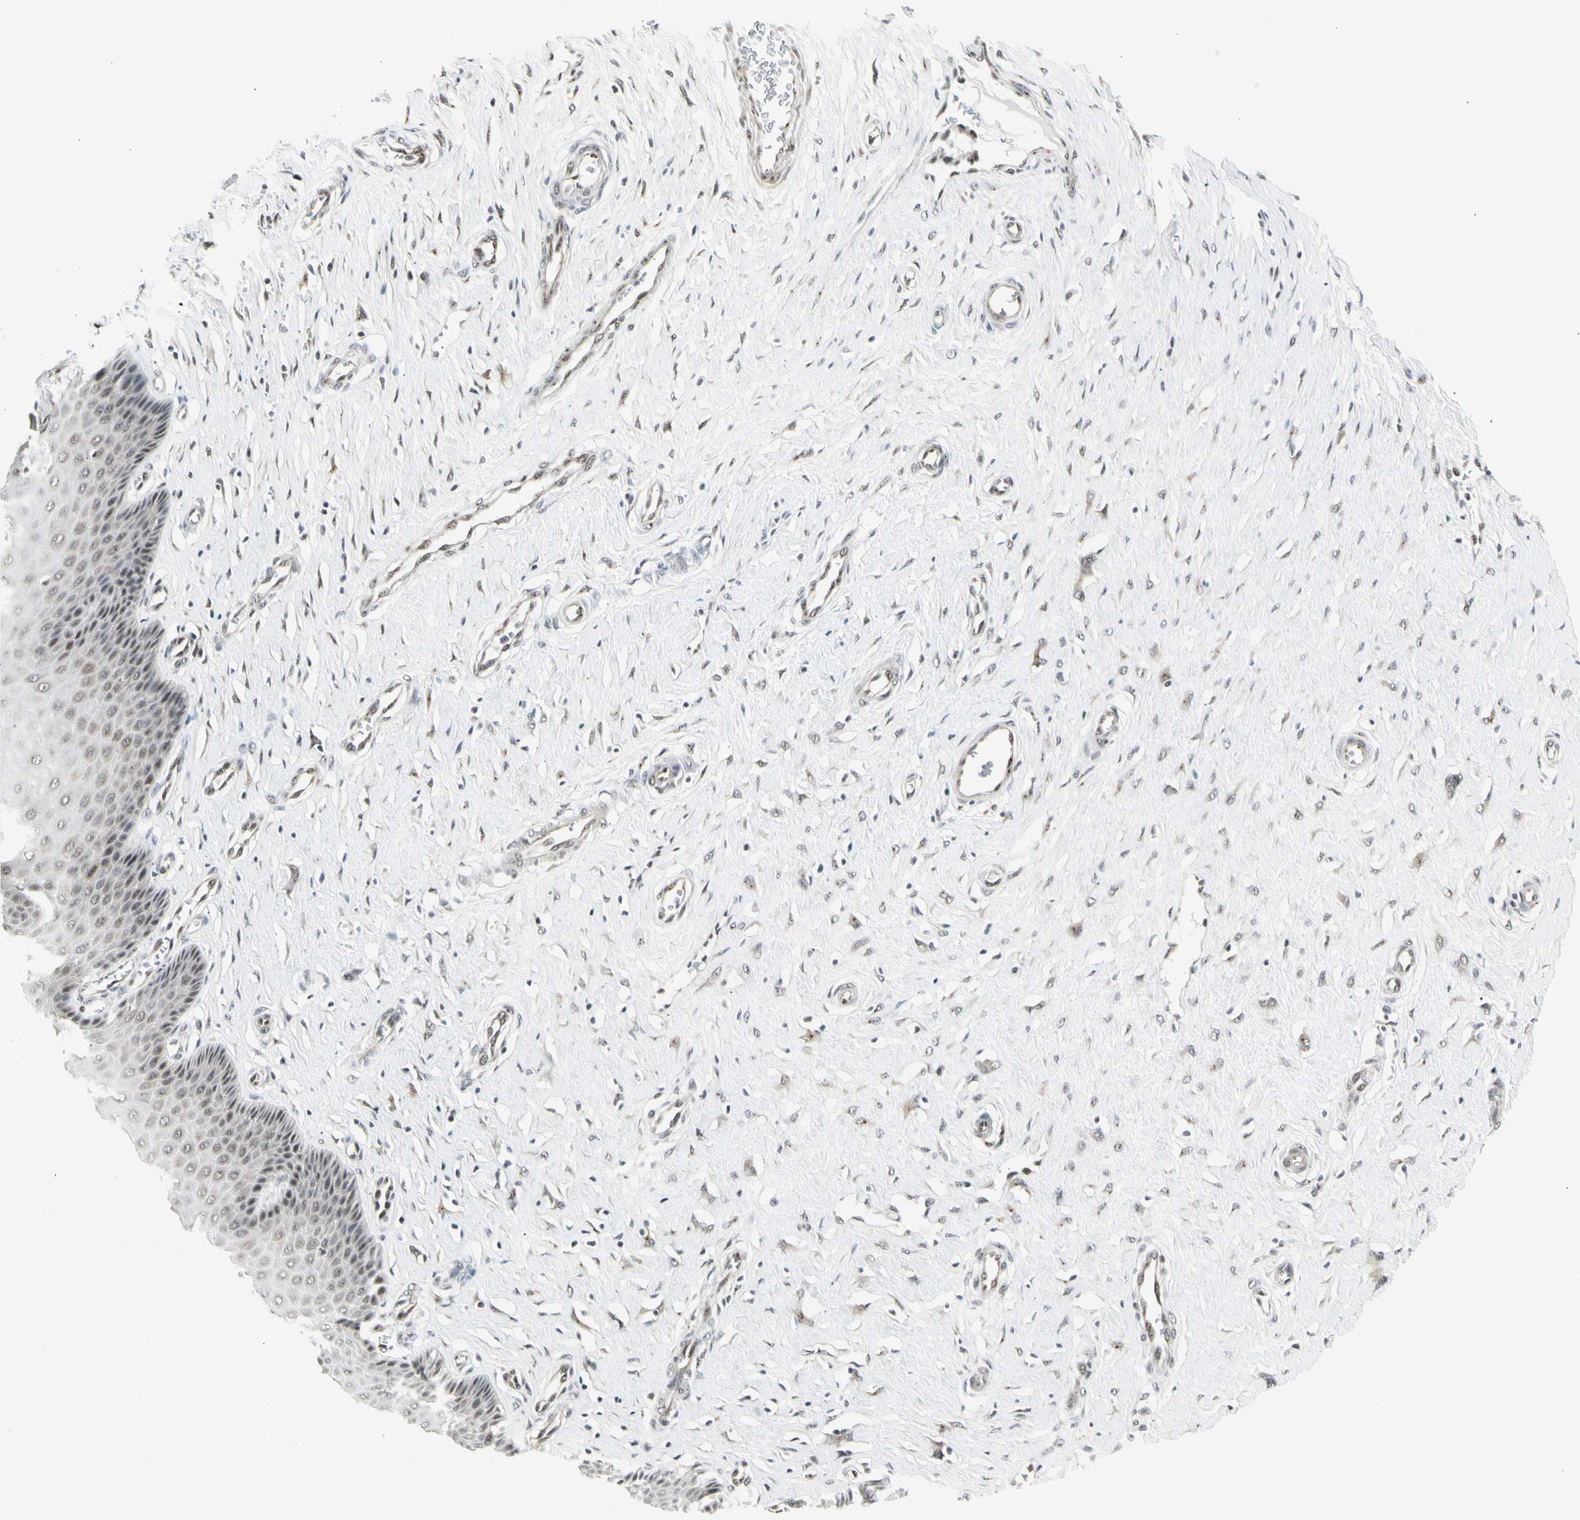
{"staining": {"intensity": "weak", "quantity": ">75%", "location": "cytoplasmic/membranous"}, "tissue": "cervix", "cell_type": "Glandular cells", "image_type": "normal", "snomed": [{"axis": "morphology", "description": "Normal tissue, NOS"}, {"axis": "topography", "description": "Cervix"}], "caption": "Immunohistochemical staining of normal cervix exhibits low levels of weak cytoplasmic/membranous staining in approximately >75% of glandular cells. The staining is performed using DAB (3,3'-diaminobenzidine) brown chromogen to label protein expression. The nuclei are counter-stained blue using hematoxylin.", "gene": "DHRS7B", "patient": {"sex": "female", "age": 55}}